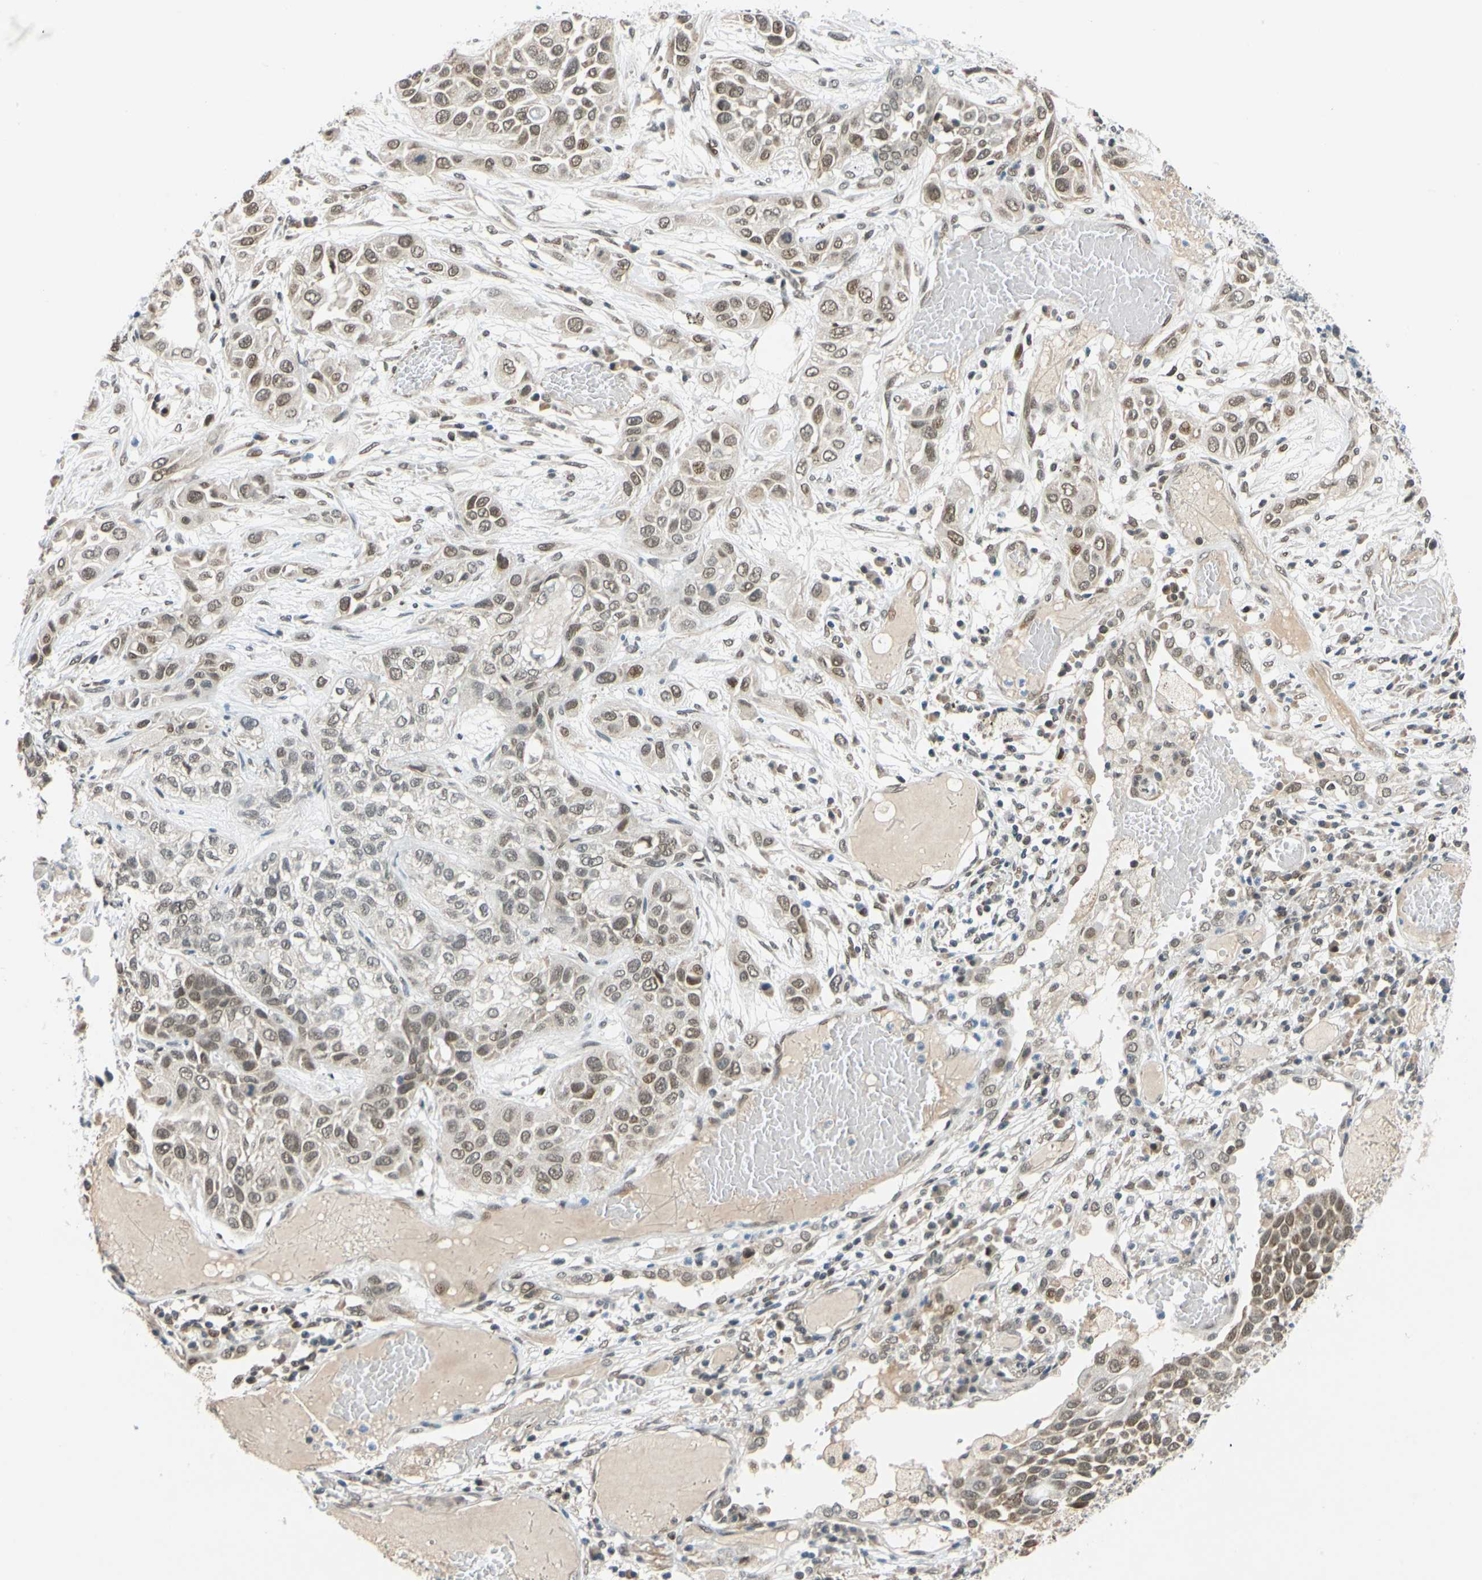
{"staining": {"intensity": "moderate", "quantity": ">75%", "location": "cytoplasmic/membranous,nuclear"}, "tissue": "lung cancer", "cell_type": "Tumor cells", "image_type": "cancer", "snomed": [{"axis": "morphology", "description": "Squamous cell carcinoma, NOS"}, {"axis": "topography", "description": "Lung"}], "caption": "Human lung cancer stained with a protein marker shows moderate staining in tumor cells.", "gene": "POGZ", "patient": {"sex": "male", "age": 71}}